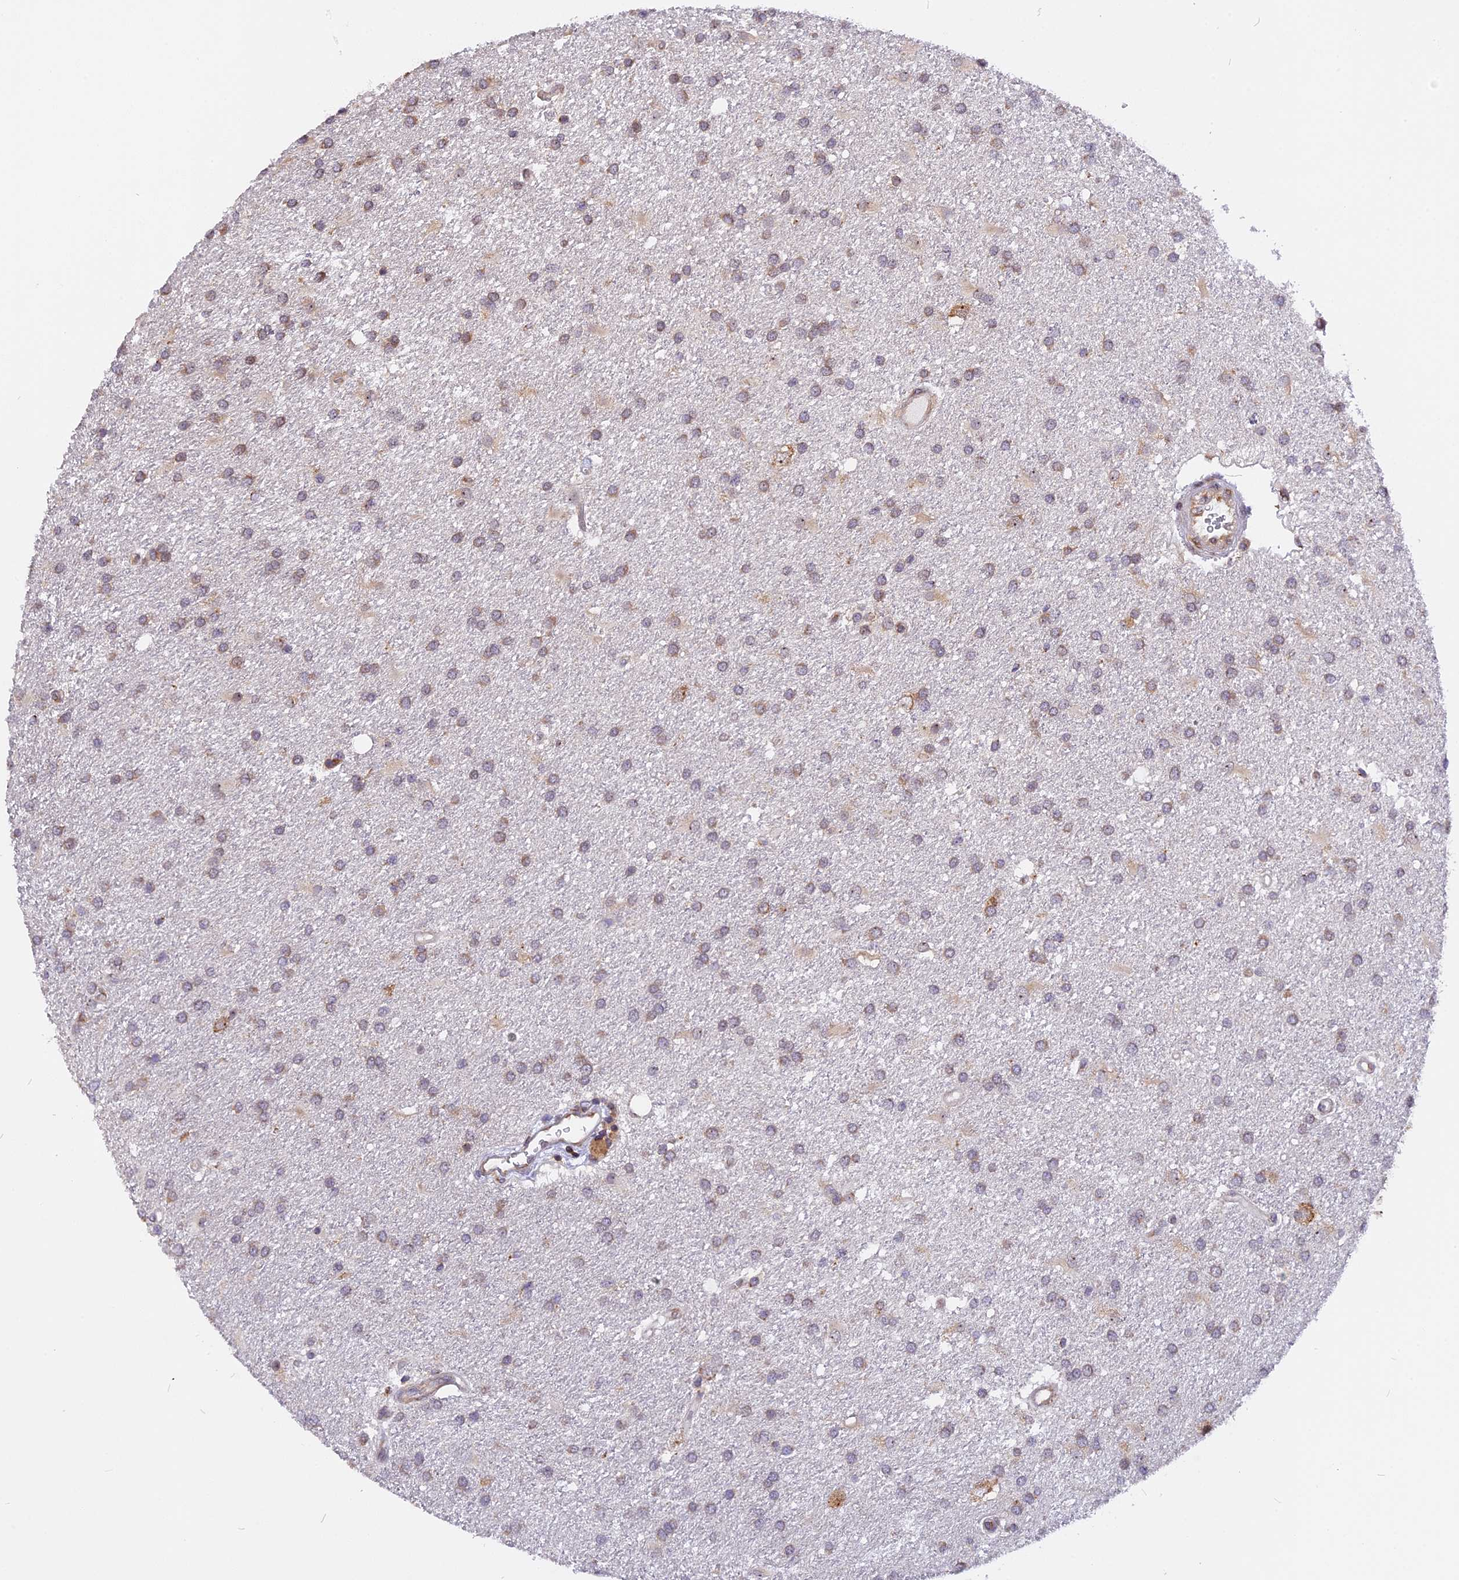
{"staining": {"intensity": "weak", "quantity": "25%-75%", "location": "cytoplasmic/membranous"}, "tissue": "glioma", "cell_type": "Tumor cells", "image_type": "cancer", "snomed": [{"axis": "morphology", "description": "Glioma, malignant, Low grade"}, {"axis": "topography", "description": "Brain"}], "caption": "This photomicrograph demonstrates glioma stained with immunohistochemistry to label a protein in brown. The cytoplasmic/membranous of tumor cells show weak positivity for the protein. Nuclei are counter-stained blue.", "gene": "GNPTAB", "patient": {"sex": "male", "age": 66}}